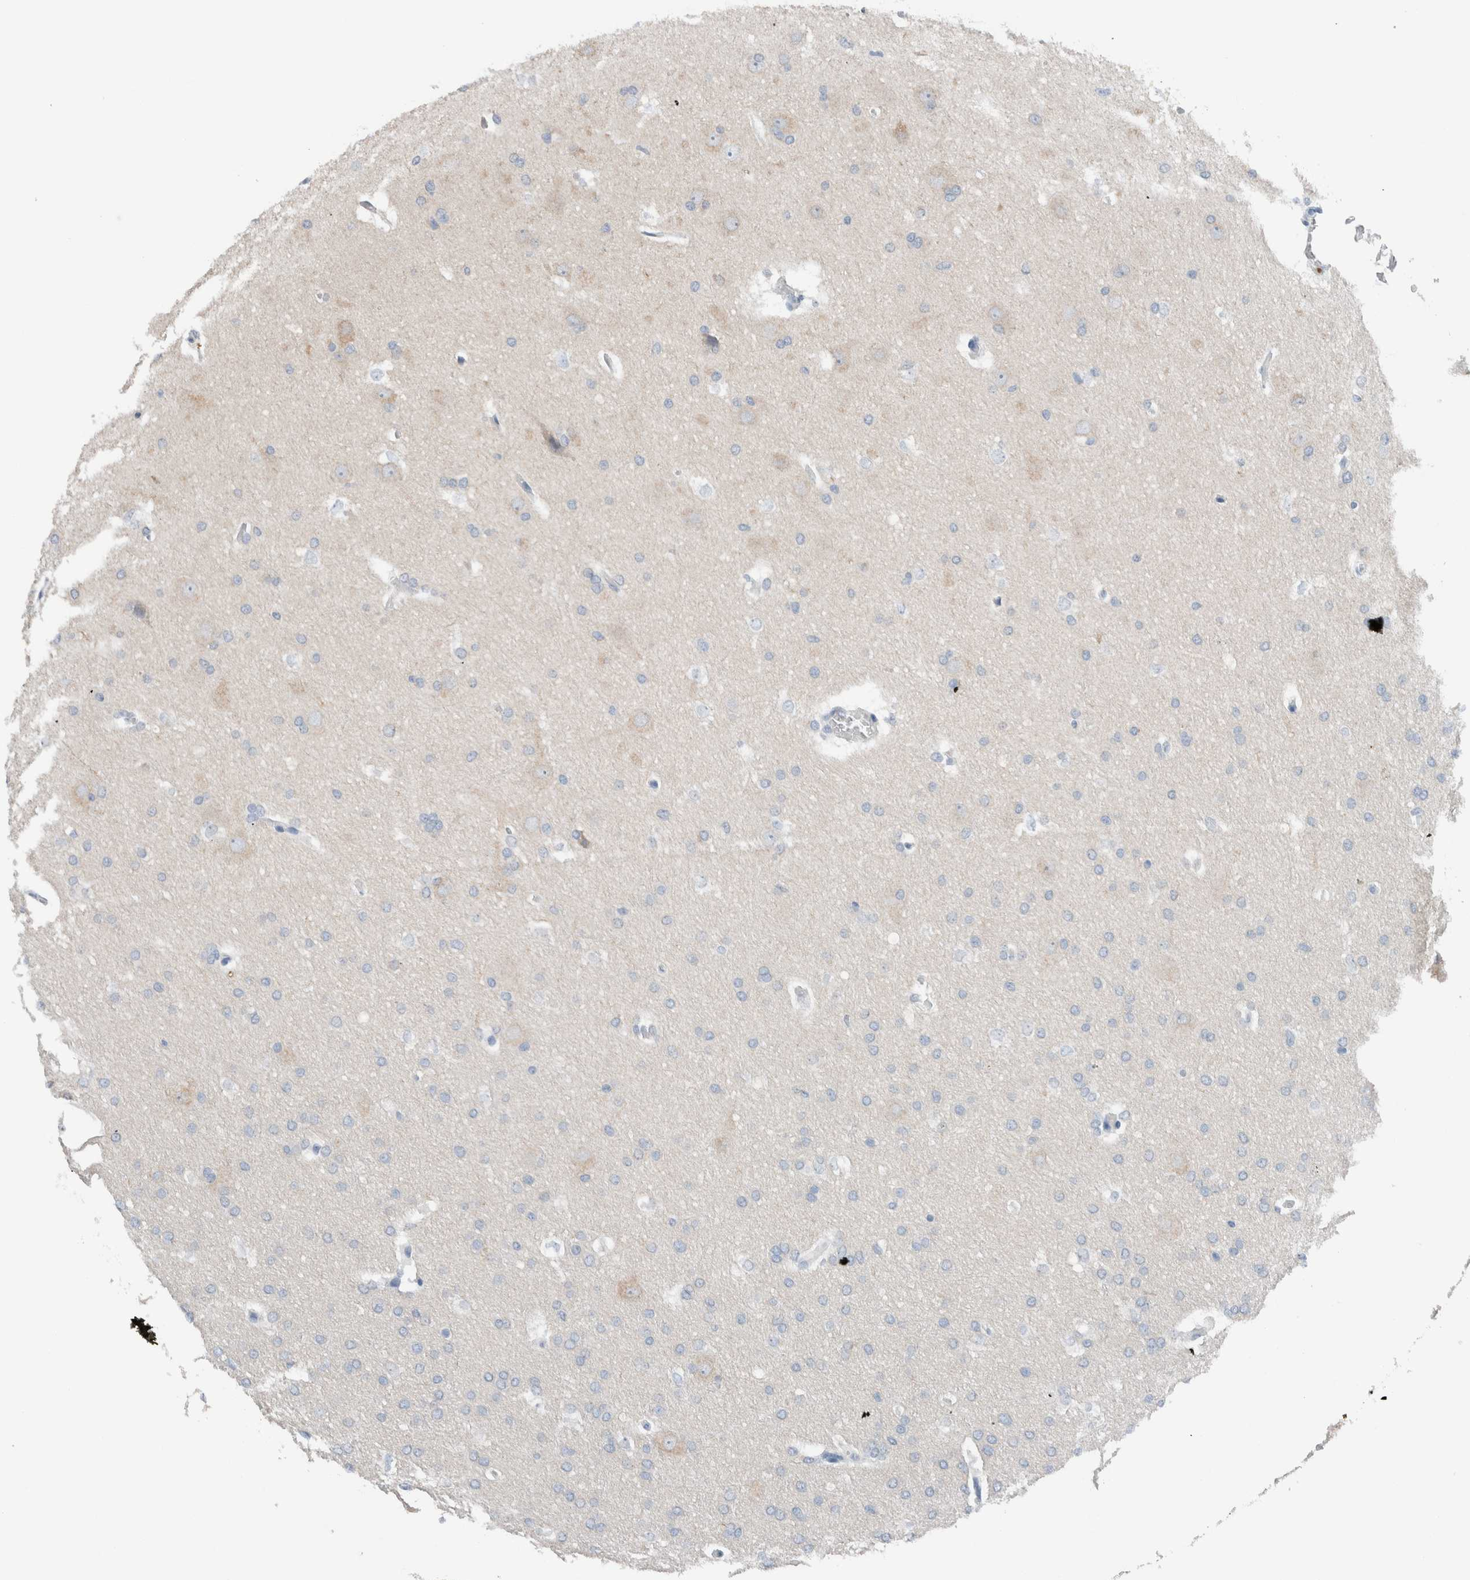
{"staining": {"intensity": "negative", "quantity": "none", "location": "none"}, "tissue": "glioma", "cell_type": "Tumor cells", "image_type": "cancer", "snomed": [{"axis": "morphology", "description": "Glioma, malignant, Low grade"}, {"axis": "topography", "description": "Brain"}], "caption": "A high-resolution photomicrograph shows immunohistochemistry staining of glioma, which exhibits no significant expression in tumor cells.", "gene": "DUOX1", "patient": {"sex": "female", "age": 37}}